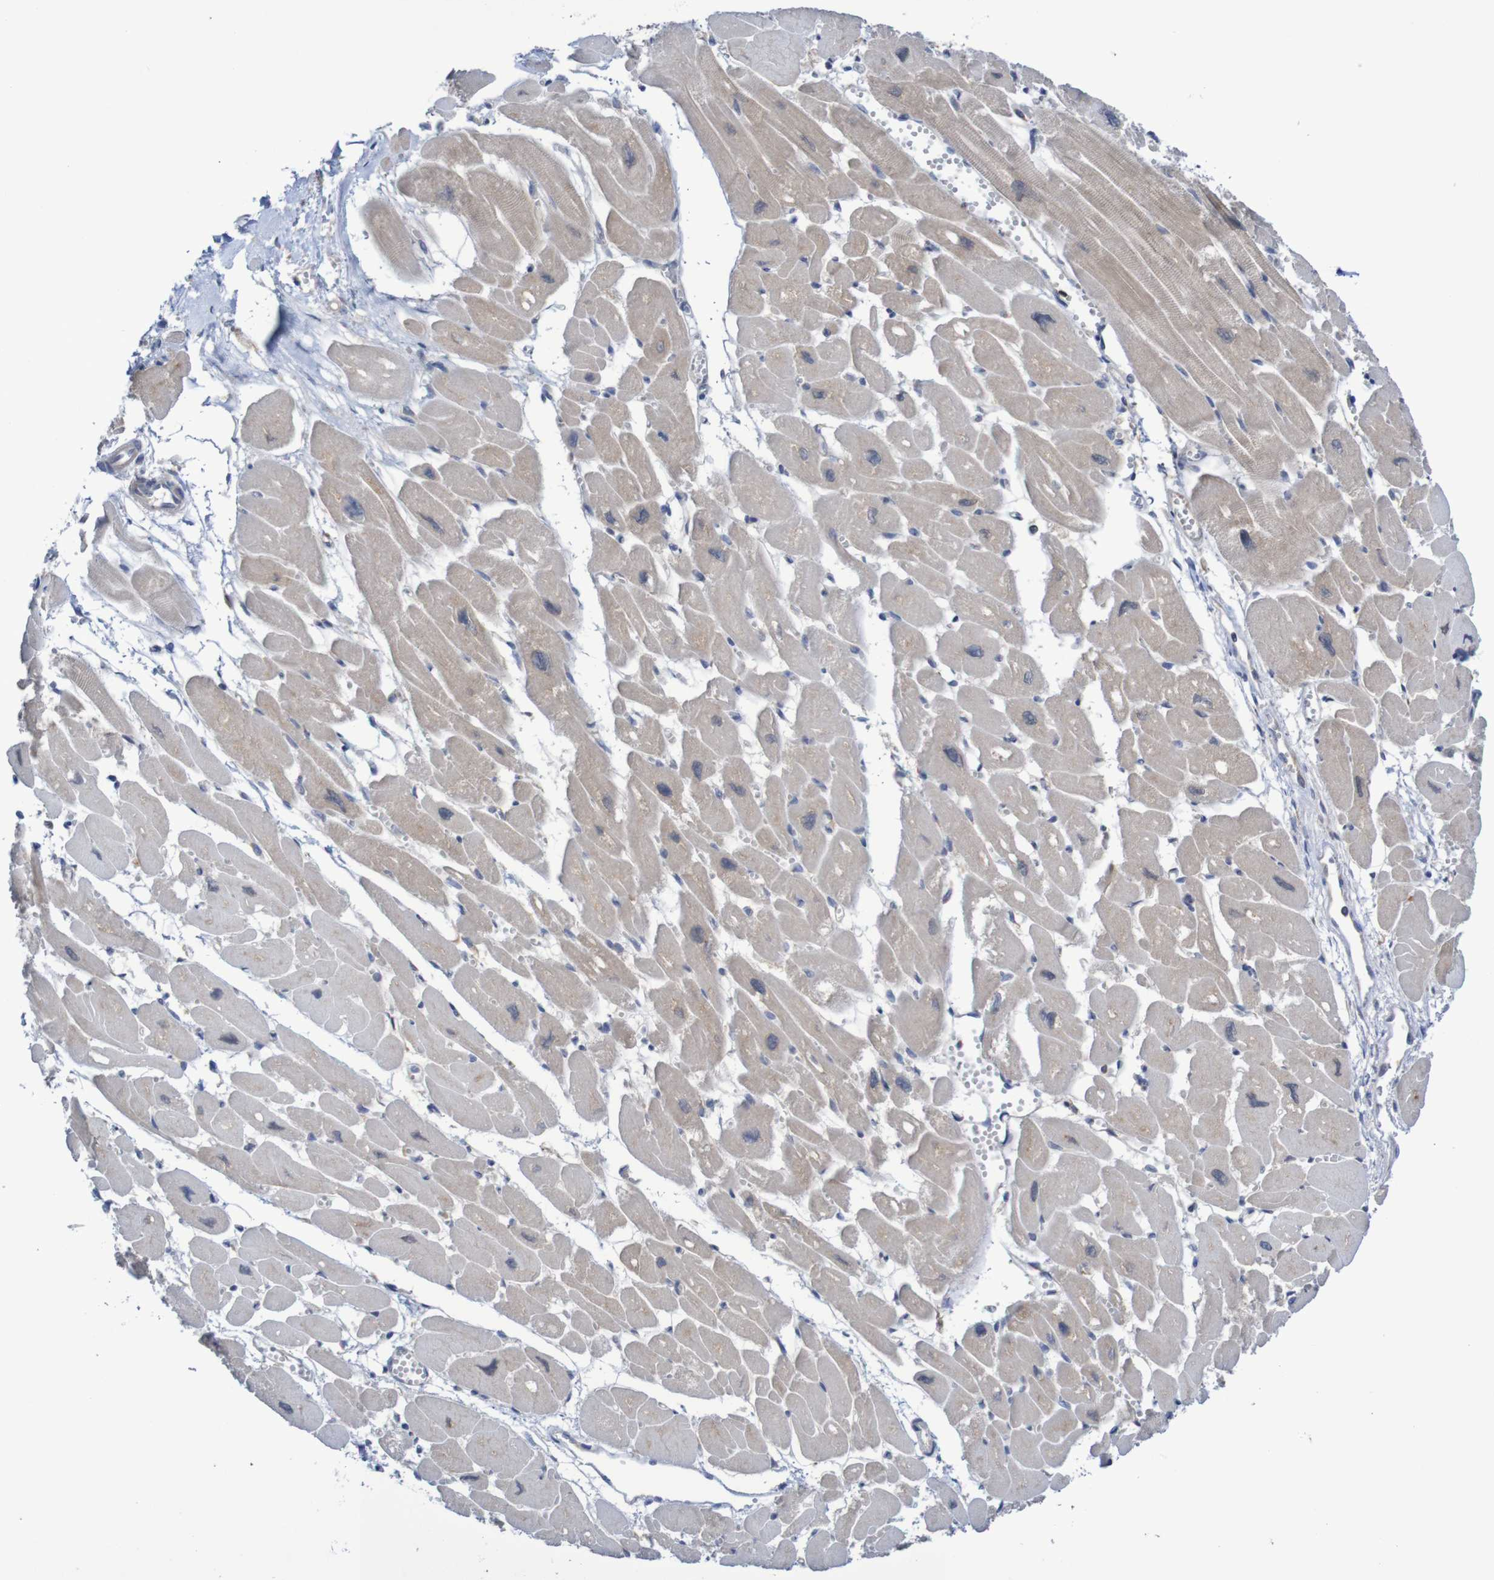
{"staining": {"intensity": "moderate", "quantity": "25%-75%", "location": "cytoplasmic/membranous"}, "tissue": "heart muscle", "cell_type": "Cardiomyocytes", "image_type": "normal", "snomed": [{"axis": "morphology", "description": "Normal tissue, NOS"}, {"axis": "topography", "description": "Heart"}], "caption": "Protein staining exhibits moderate cytoplasmic/membranous positivity in approximately 25%-75% of cardiomyocytes in normal heart muscle.", "gene": "LRRC47", "patient": {"sex": "female", "age": 54}}